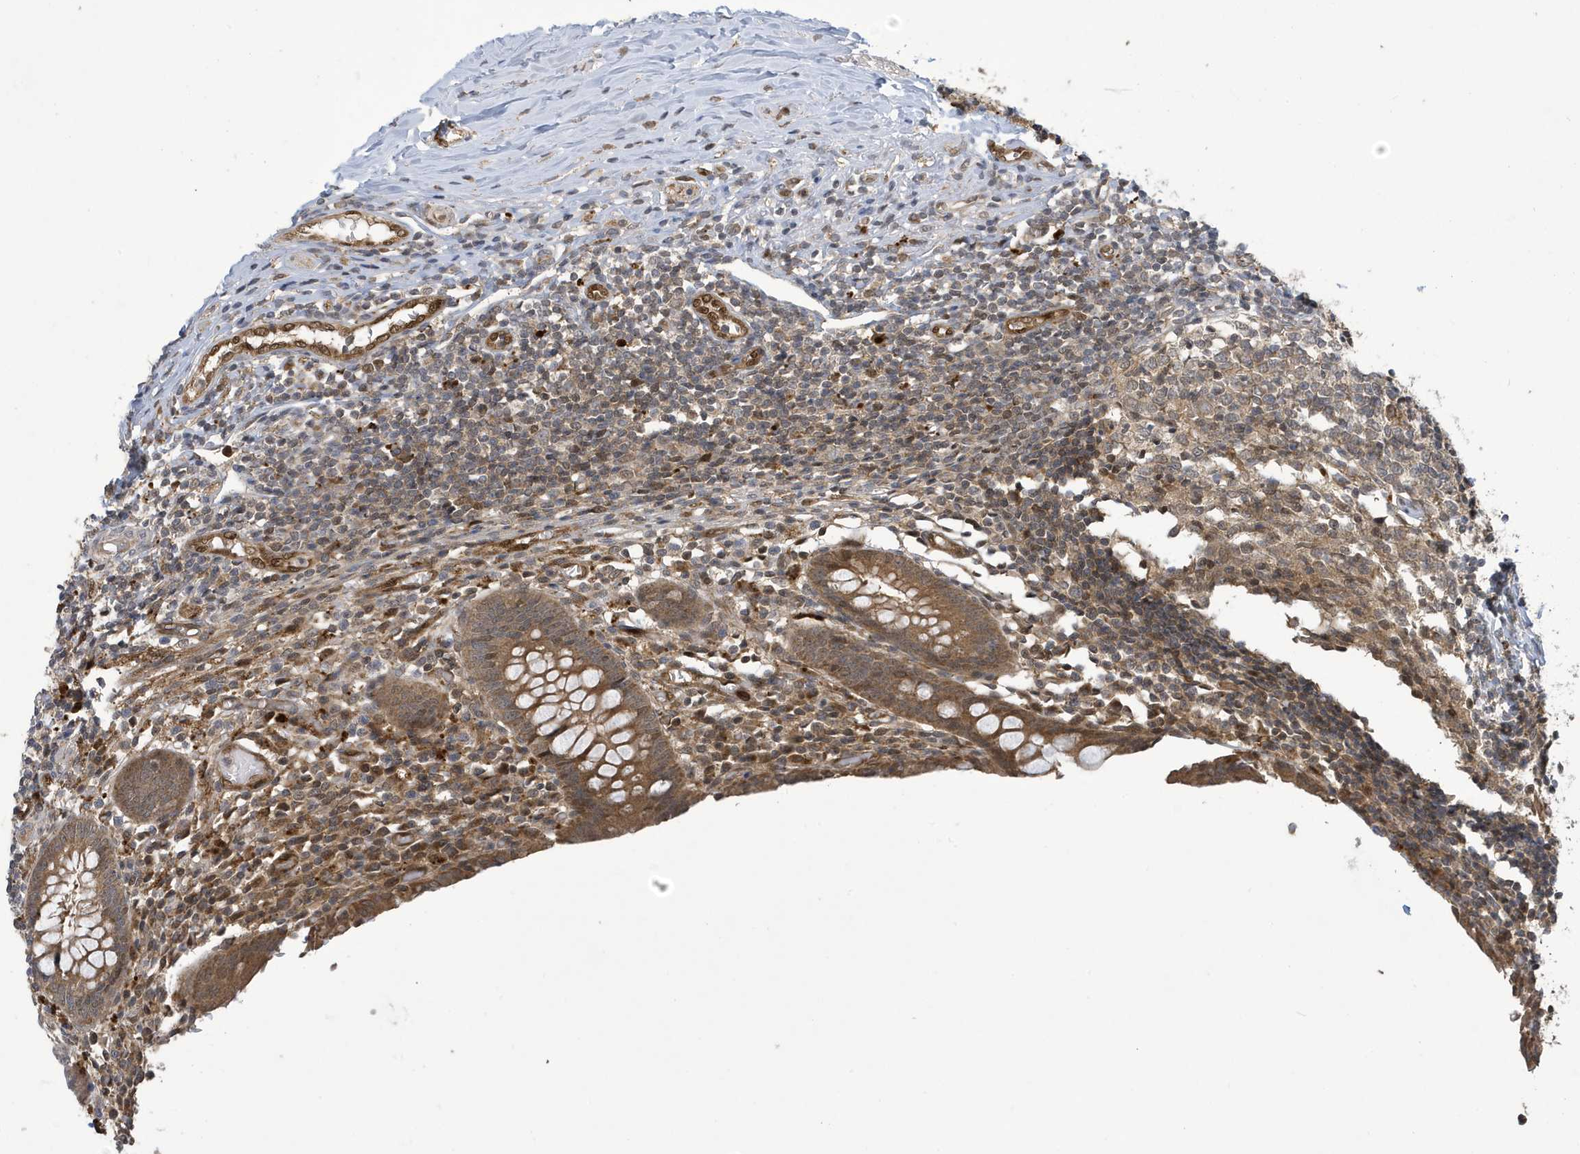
{"staining": {"intensity": "moderate", "quantity": ">75%", "location": "cytoplasmic/membranous"}, "tissue": "appendix", "cell_type": "Glandular cells", "image_type": "normal", "snomed": [{"axis": "morphology", "description": "Normal tissue, NOS"}, {"axis": "topography", "description": "Appendix"}], "caption": "Appendix stained for a protein demonstrates moderate cytoplasmic/membranous positivity in glandular cells. The protein is shown in brown color, while the nuclei are stained blue.", "gene": "NCOA7", "patient": {"sex": "female", "age": 17}}